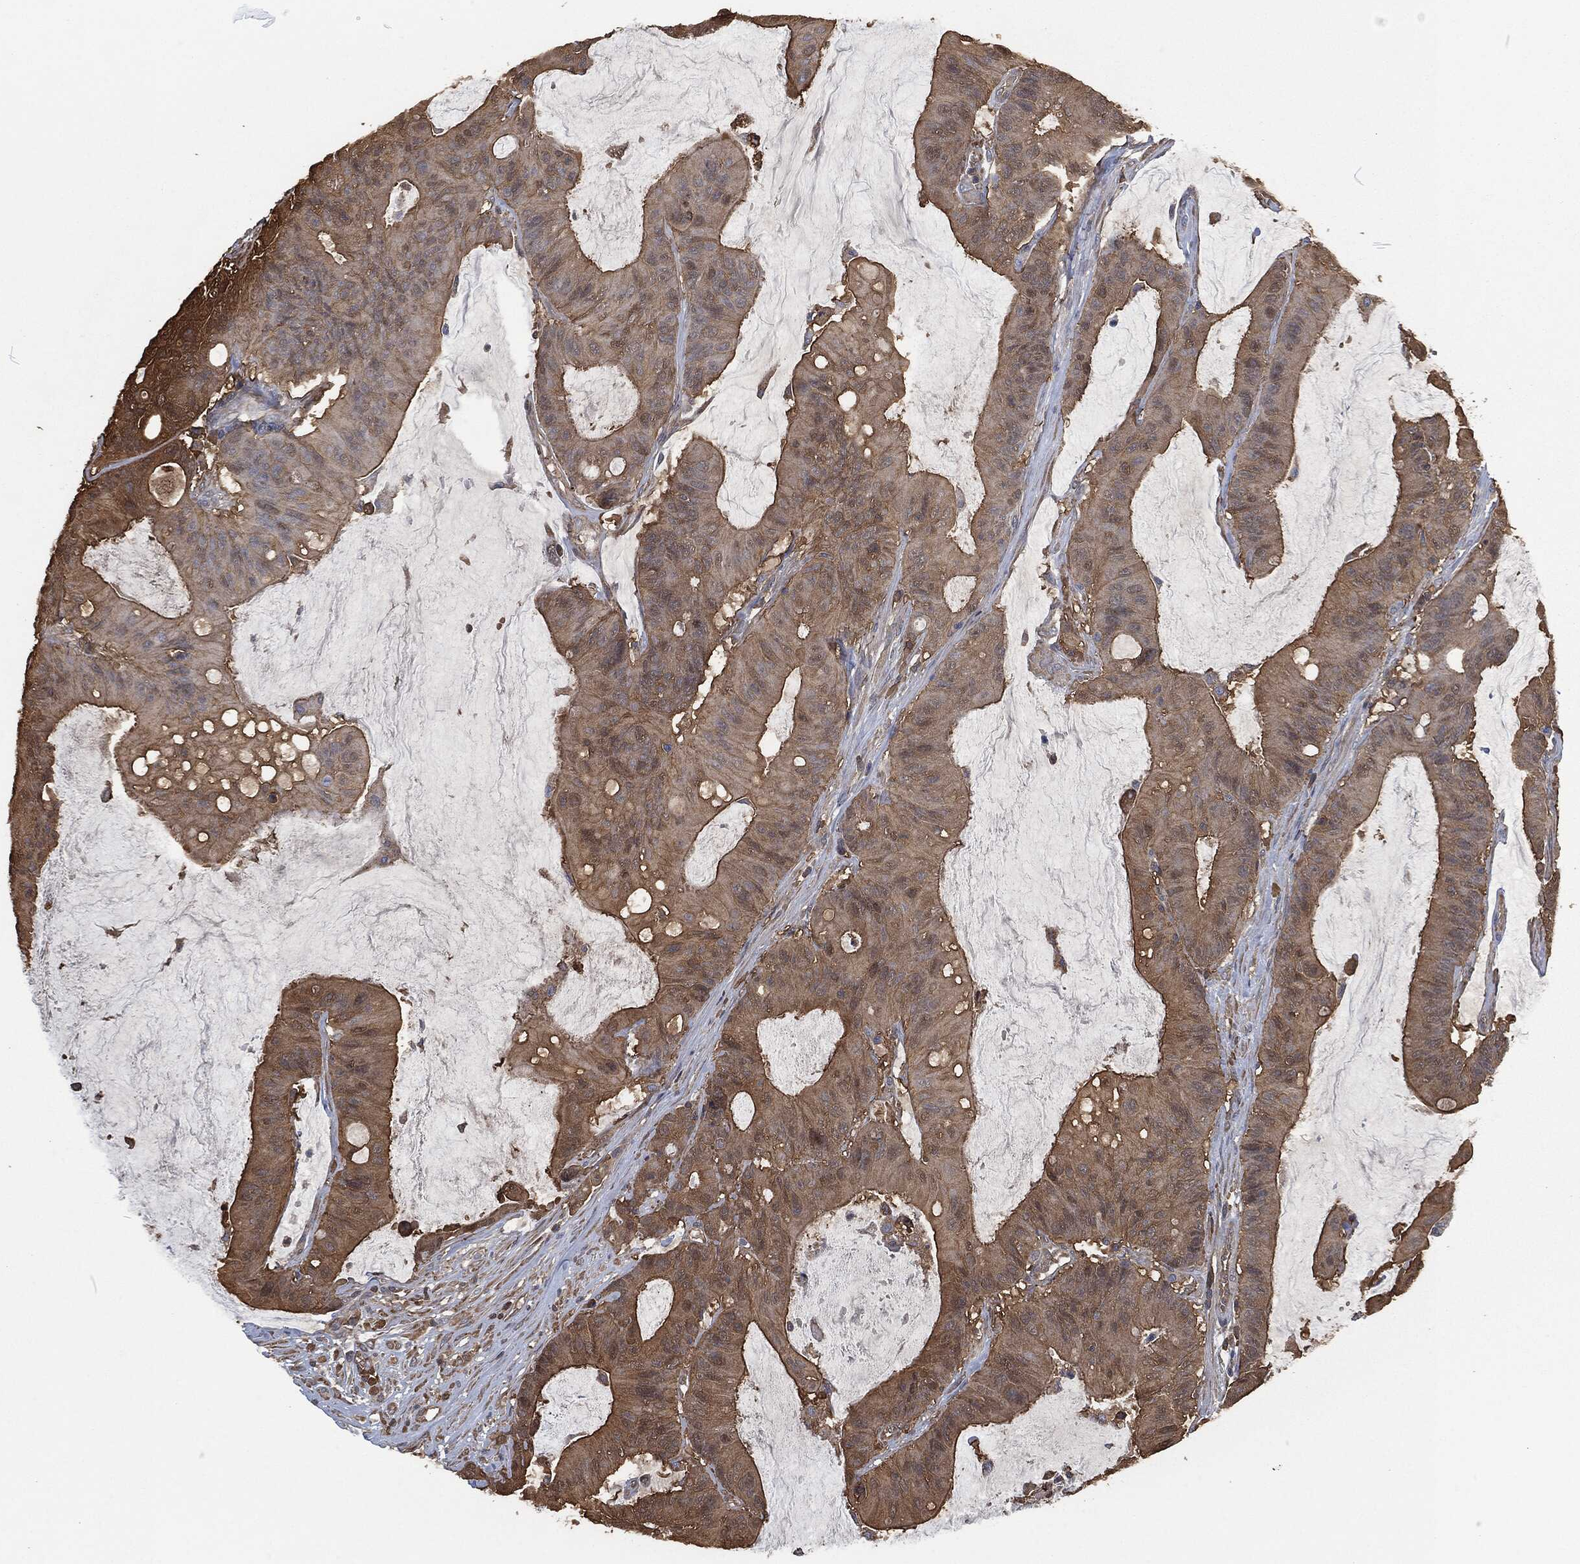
{"staining": {"intensity": "weak", "quantity": ">75%", "location": "cytoplasmic/membranous"}, "tissue": "colorectal cancer", "cell_type": "Tumor cells", "image_type": "cancer", "snomed": [{"axis": "morphology", "description": "Adenocarcinoma, NOS"}, {"axis": "topography", "description": "Colon"}], "caption": "Tumor cells exhibit weak cytoplasmic/membranous positivity in approximately >75% of cells in colorectal adenocarcinoma.", "gene": "PRDX4", "patient": {"sex": "female", "age": 69}}